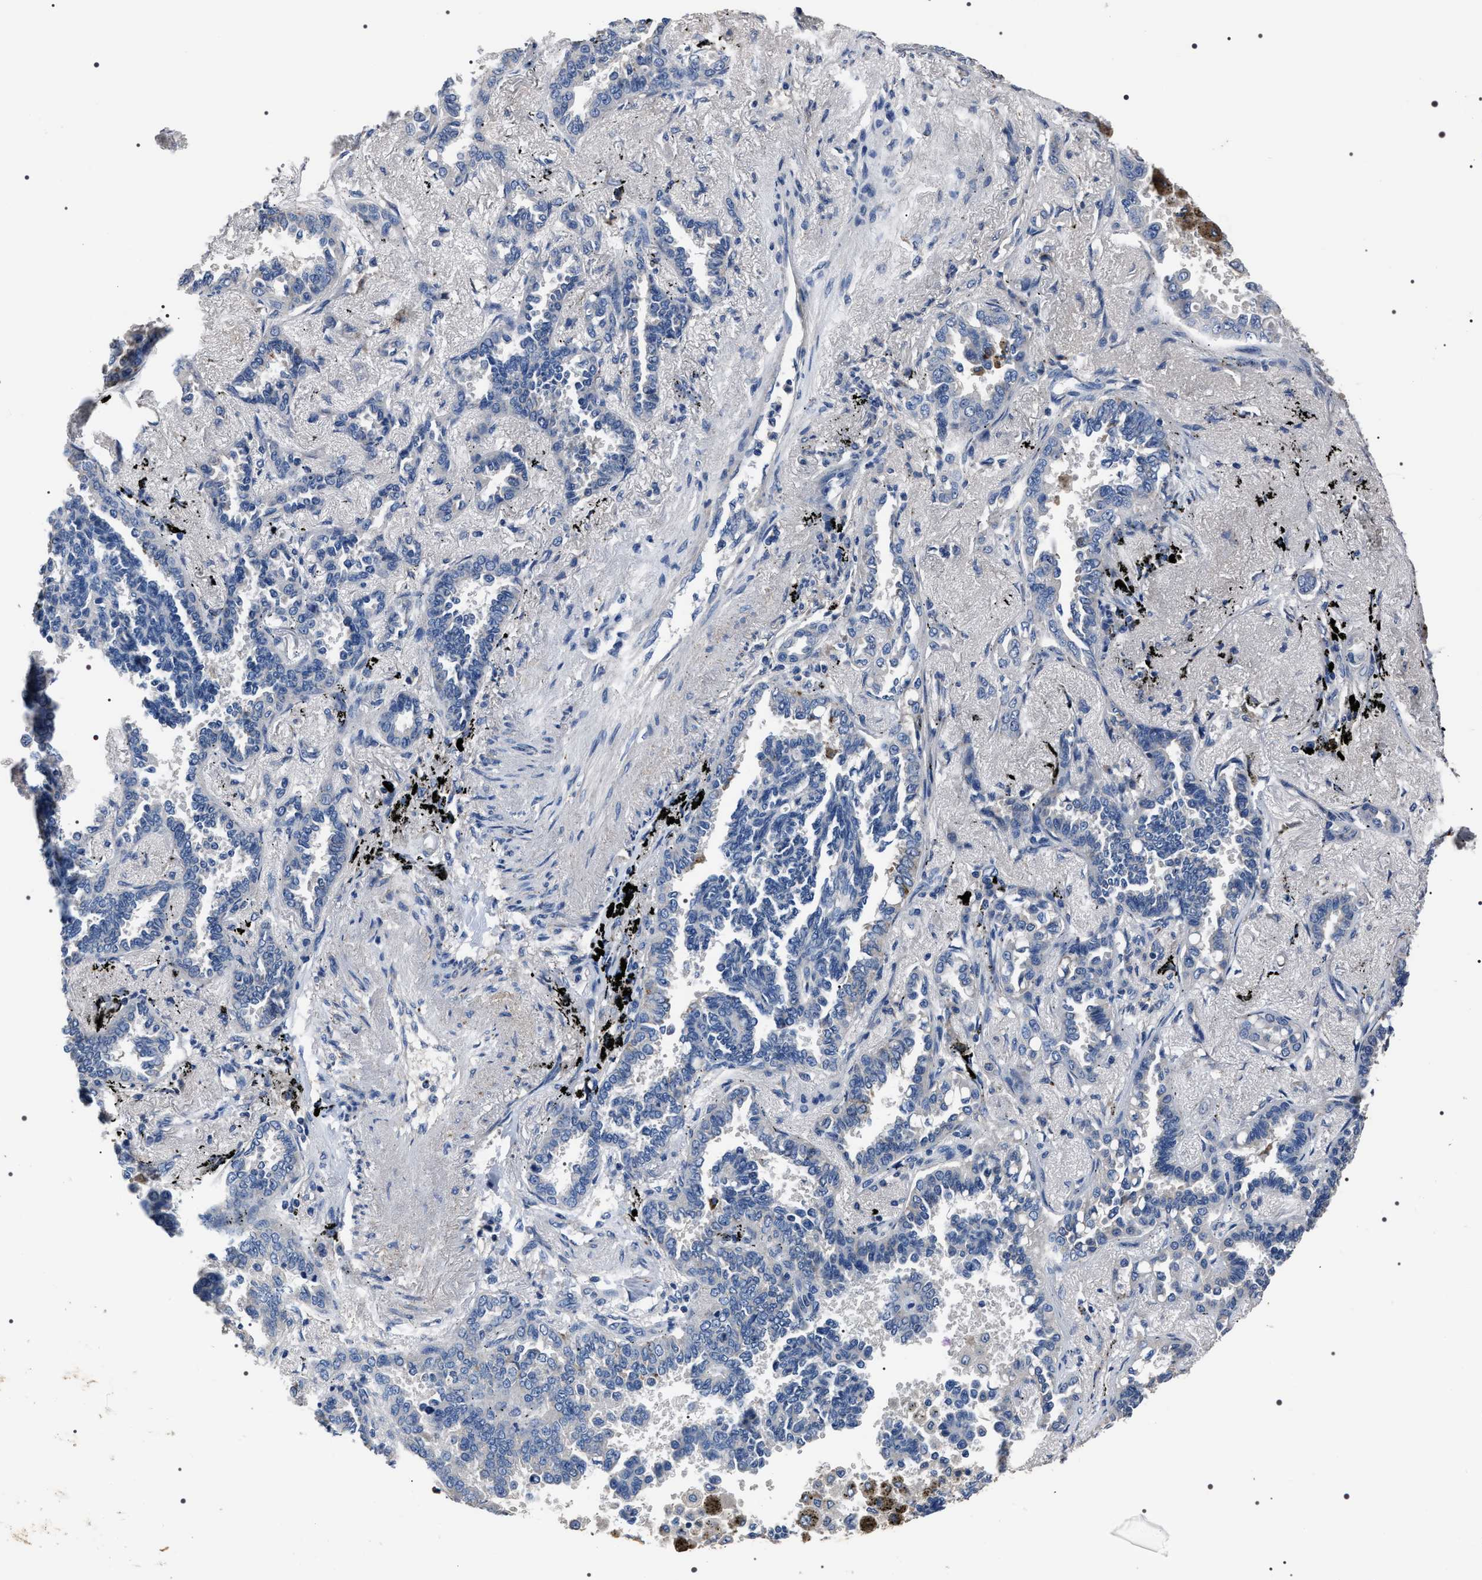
{"staining": {"intensity": "negative", "quantity": "none", "location": "none"}, "tissue": "lung cancer", "cell_type": "Tumor cells", "image_type": "cancer", "snomed": [{"axis": "morphology", "description": "Adenocarcinoma, NOS"}, {"axis": "topography", "description": "Lung"}], "caption": "The photomicrograph exhibits no staining of tumor cells in adenocarcinoma (lung).", "gene": "TRIM54", "patient": {"sex": "male", "age": 59}}